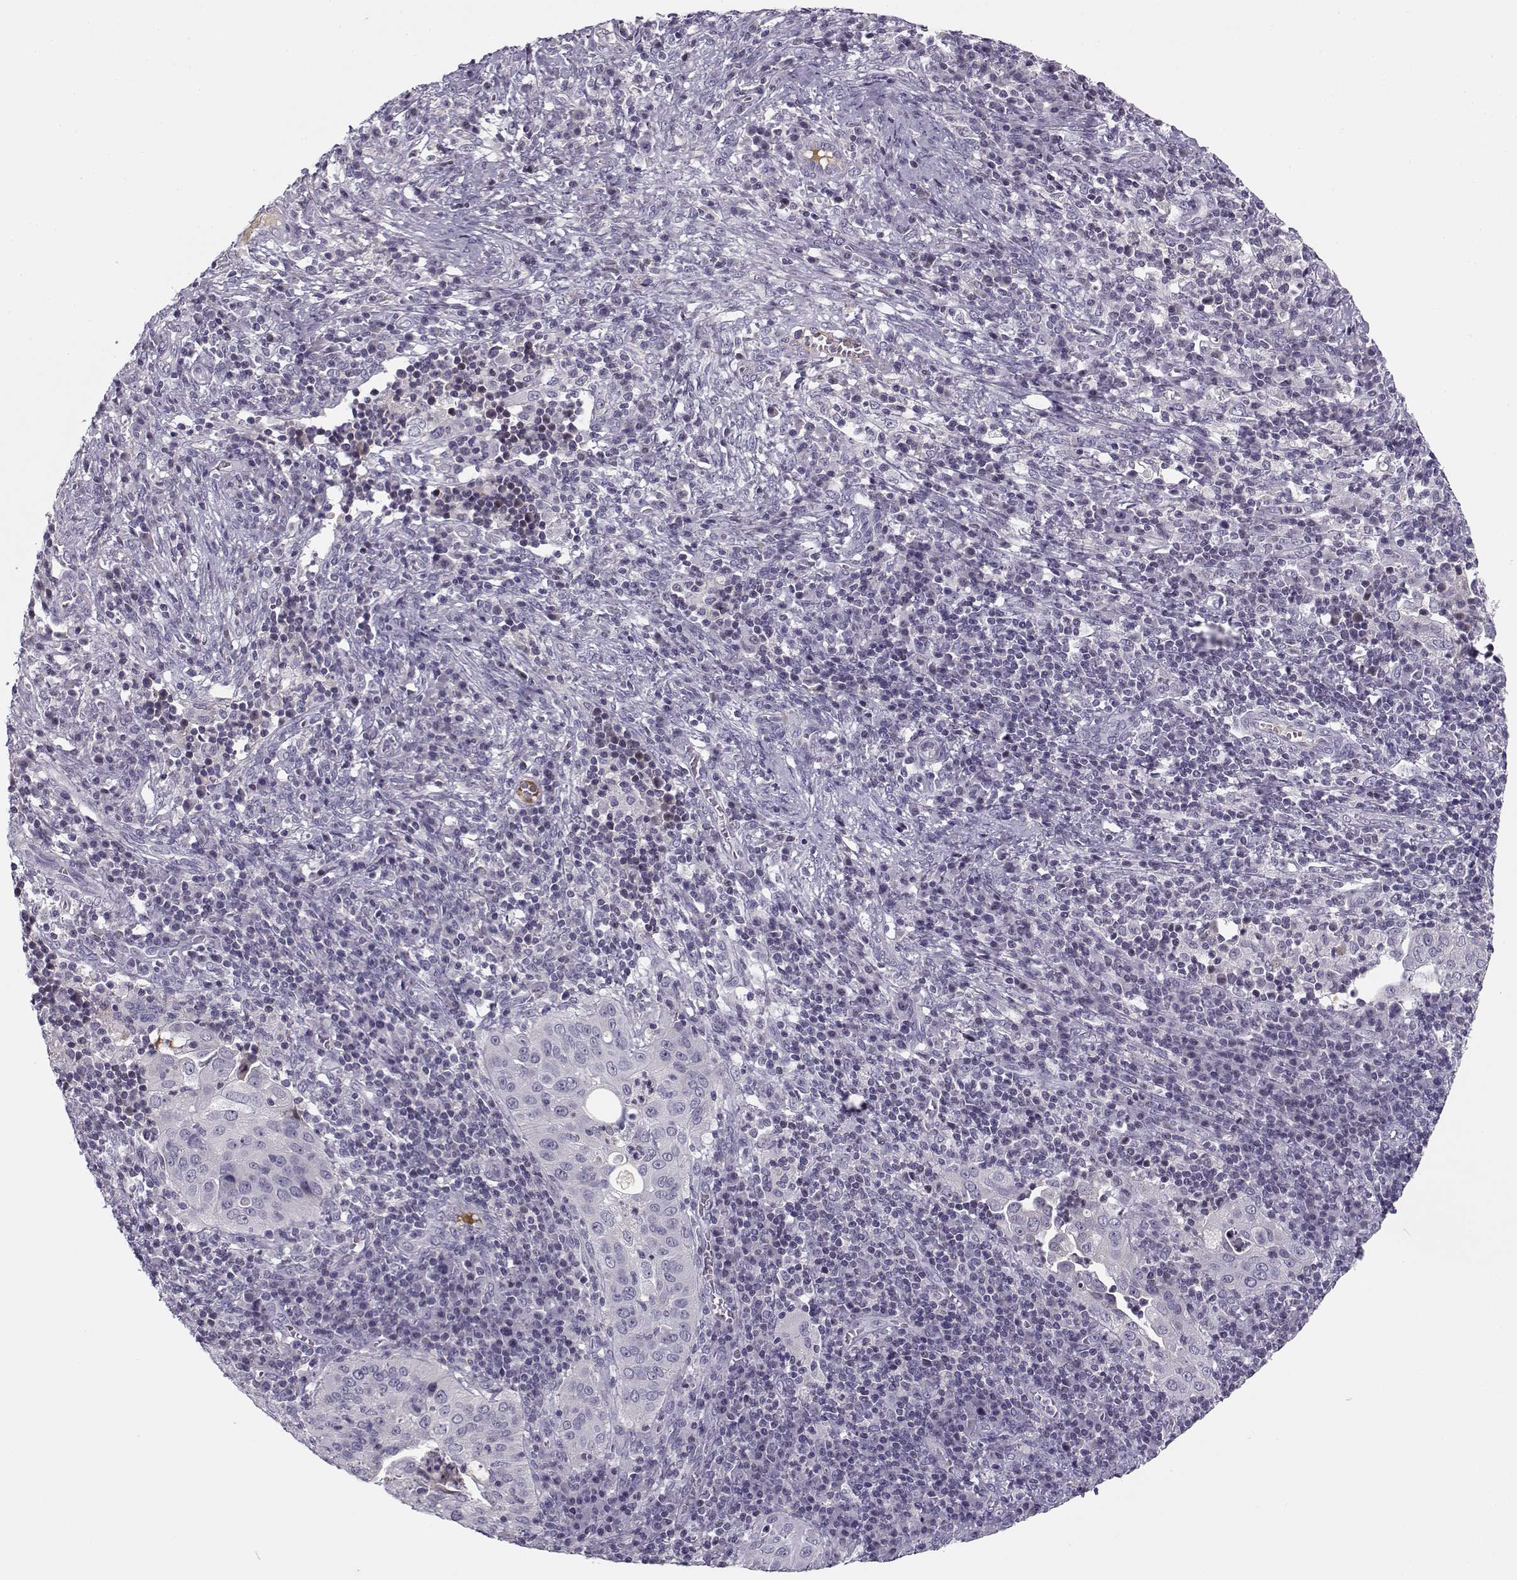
{"staining": {"intensity": "negative", "quantity": "none", "location": "none"}, "tissue": "cervical cancer", "cell_type": "Tumor cells", "image_type": "cancer", "snomed": [{"axis": "morphology", "description": "Squamous cell carcinoma, NOS"}, {"axis": "topography", "description": "Cervix"}], "caption": "Tumor cells are negative for brown protein staining in cervical cancer (squamous cell carcinoma).", "gene": "DDX25", "patient": {"sex": "female", "age": 39}}